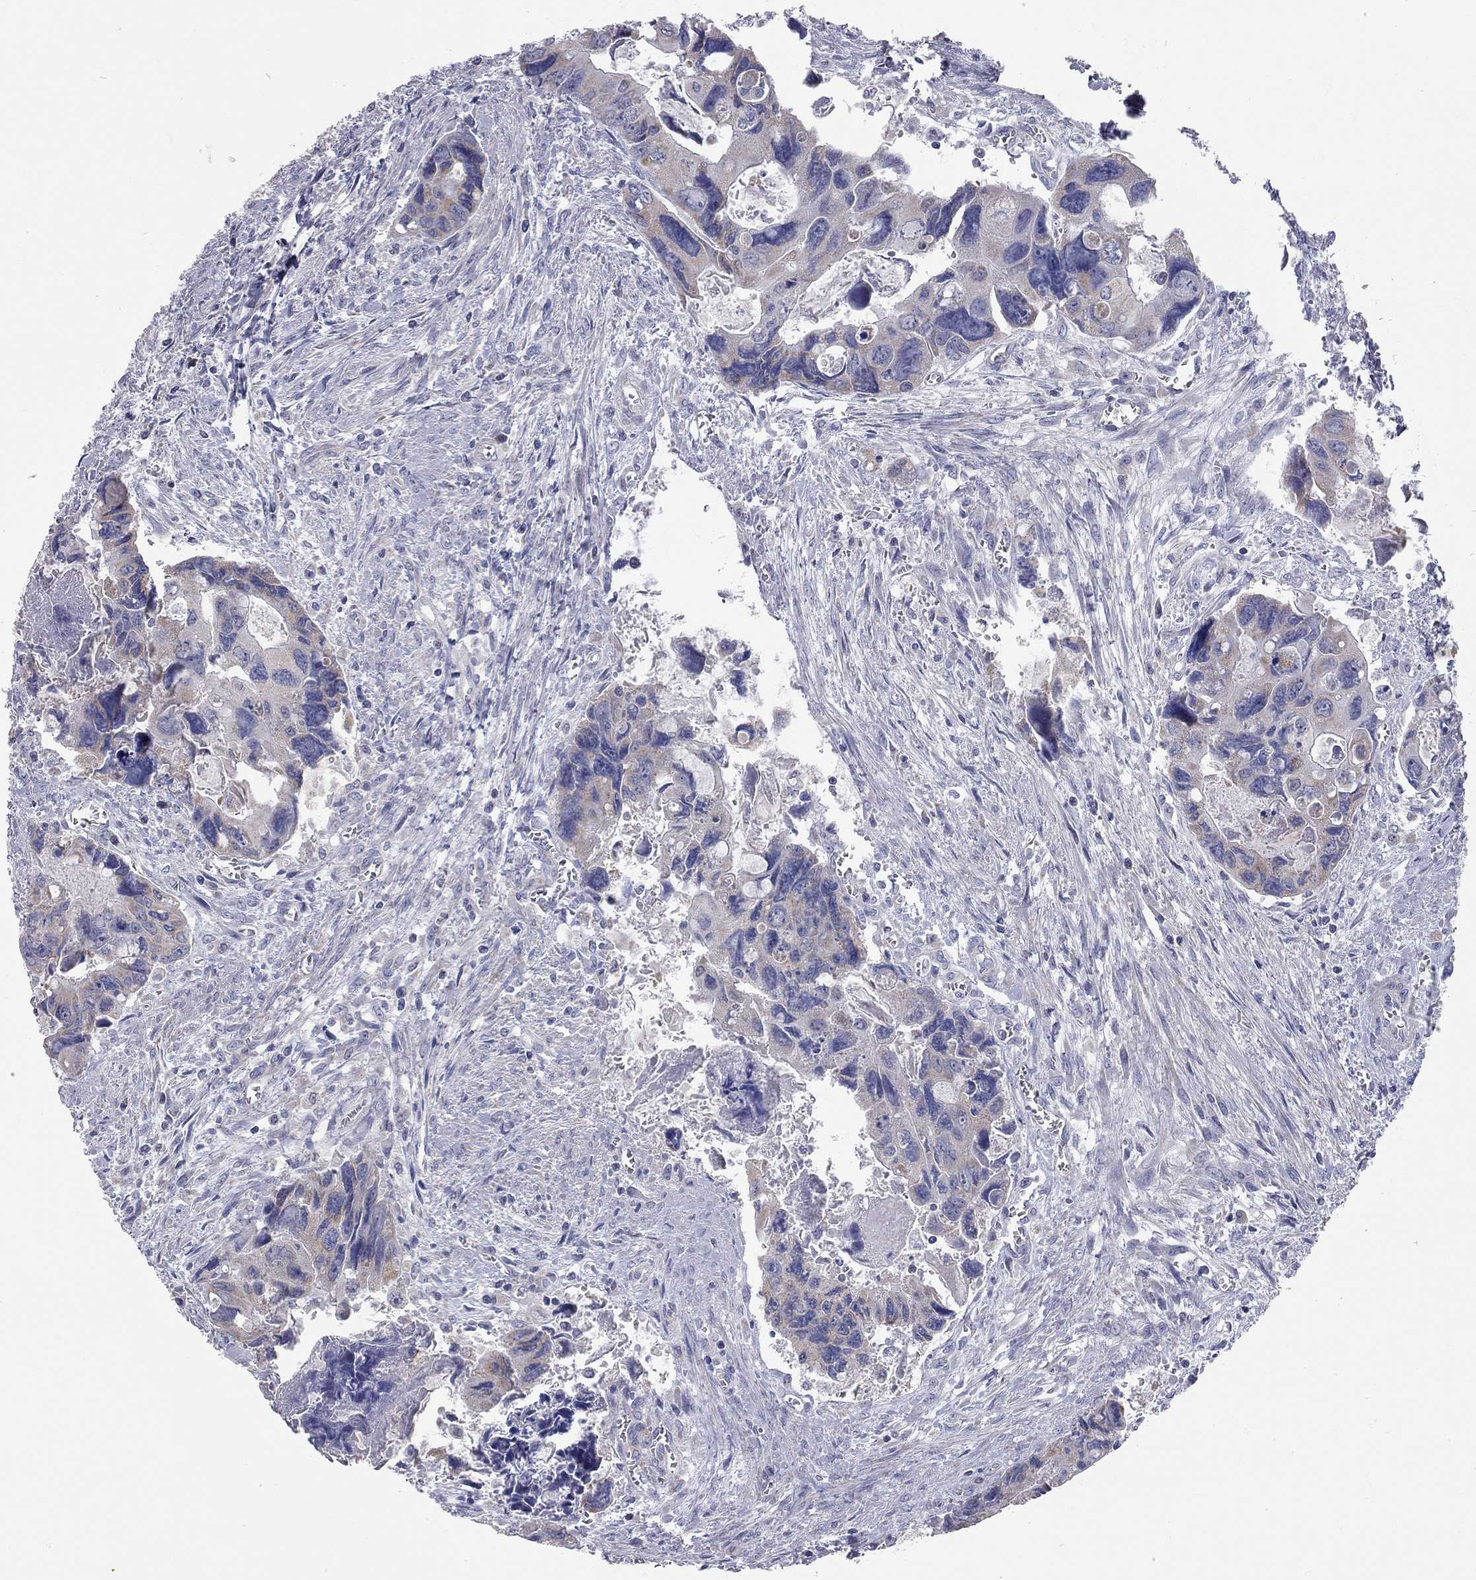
{"staining": {"intensity": "moderate", "quantity": "<25%", "location": "cytoplasmic/membranous"}, "tissue": "colorectal cancer", "cell_type": "Tumor cells", "image_type": "cancer", "snomed": [{"axis": "morphology", "description": "Adenocarcinoma, NOS"}, {"axis": "topography", "description": "Rectum"}], "caption": "Protein expression analysis of human colorectal cancer (adenocarcinoma) reveals moderate cytoplasmic/membranous staining in about <25% of tumor cells. Immunohistochemistry (ihc) stains the protein of interest in brown and the nuclei are stained blue.", "gene": "CFAP161", "patient": {"sex": "male", "age": 62}}